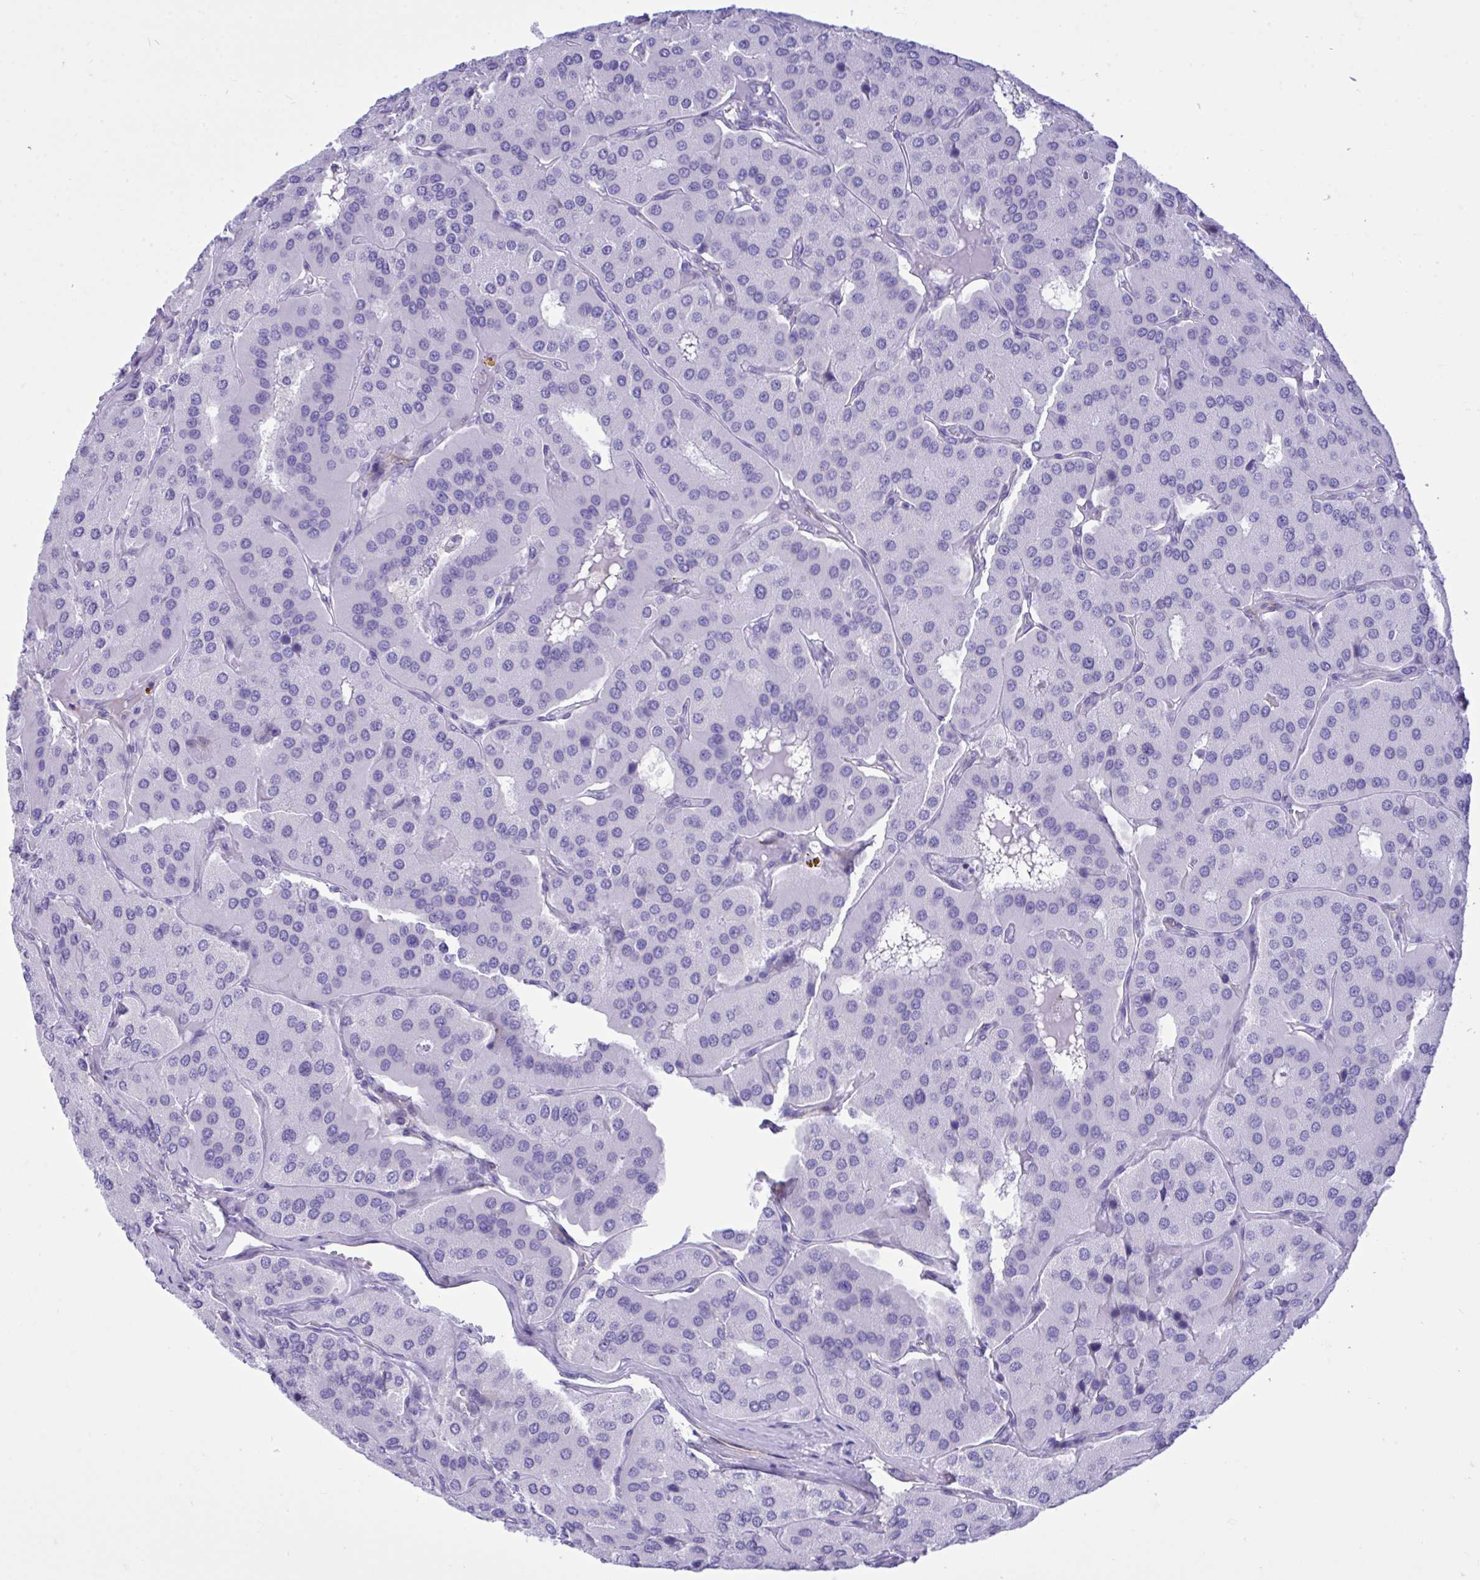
{"staining": {"intensity": "negative", "quantity": "none", "location": "none"}, "tissue": "parathyroid gland", "cell_type": "Glandular cells", "image_type": "normal", "snomed": [{"axis": "morphology", "description": "Normal tissue, NOS"}, {"axis": "morphology", "description": "Adenoma, NOS"}, {"axis": "topography", "description": "Parathyroid gland"}], "caption": "DAB immunohistochemical staining of benign parathyroid gland reveals no significant positivity in glandular cells.", "gene": "BEX5", "patient": {"sex": "female", "age": 86}}